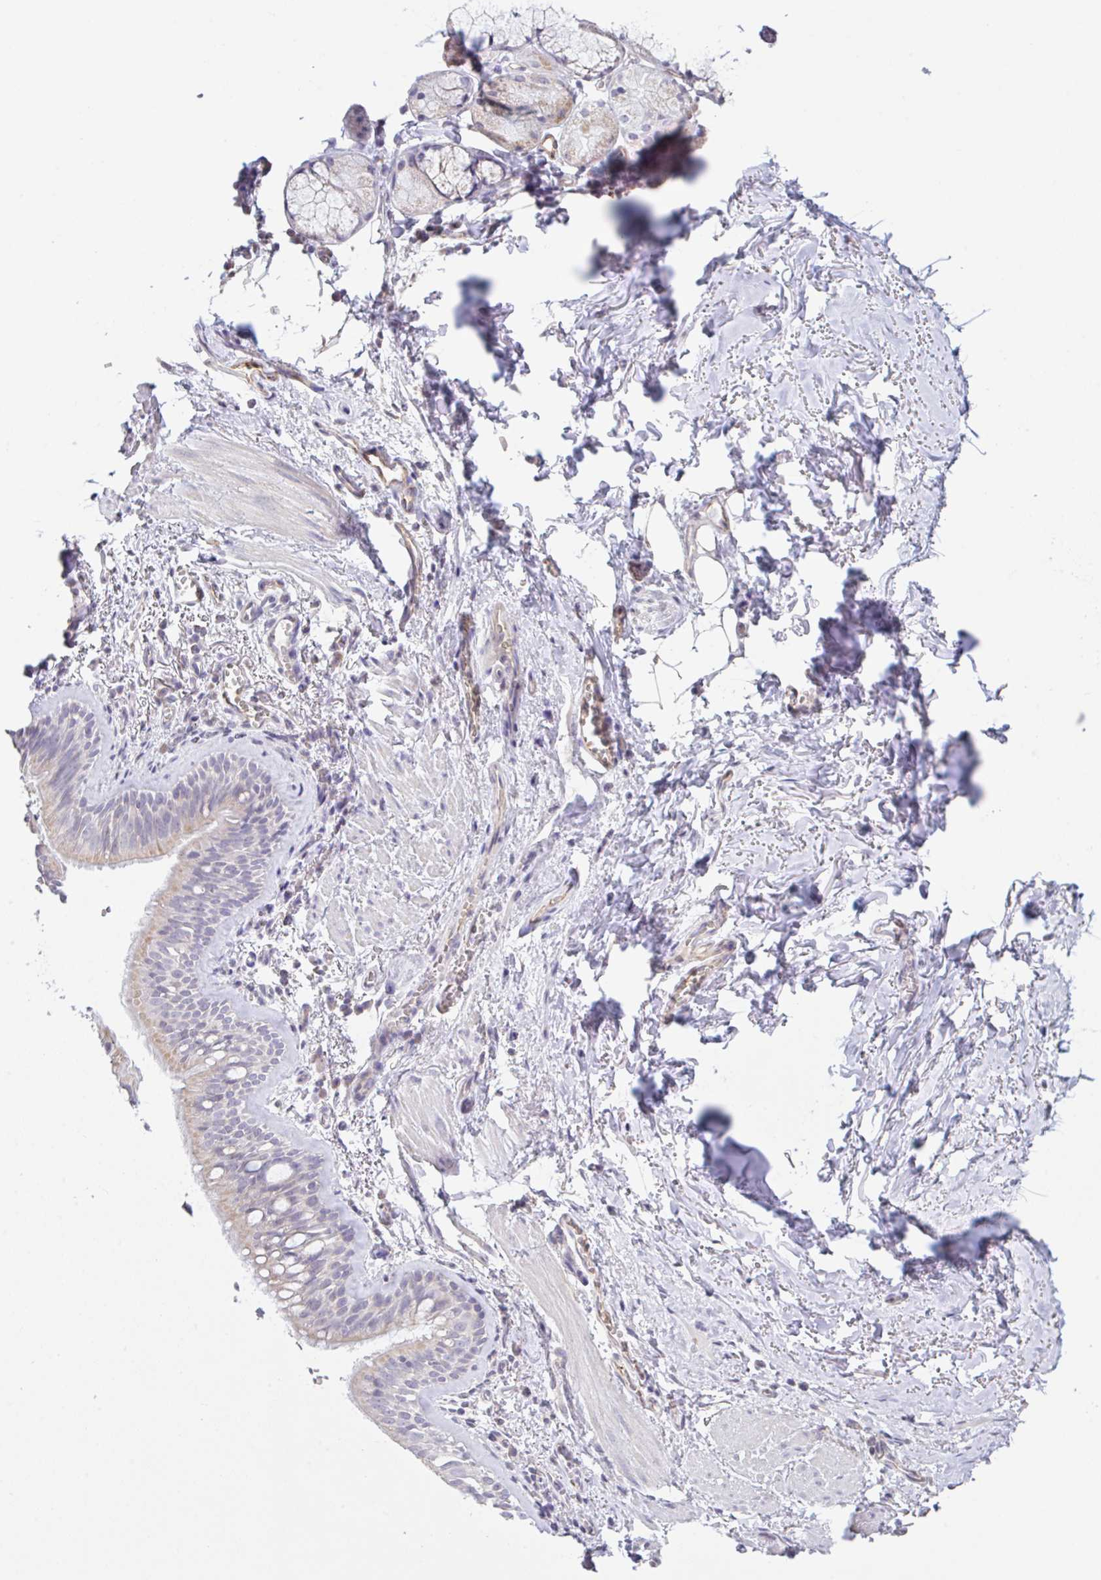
{"staining": {"intensity": "moderate", "quantity": "25%-75%", "location": "cytoplasmic/membranous"}, "tissue": "bronchus", "cell_type": "Respiratory epithelial cells", "image_type": "normal", "snomed": [{"axis": "morphology", "description": "Normal tissue, NOS"}, {"axis": "topography", "description": "Cartilage tissue"}, {"axis": "topography", "description": "Bronchus"}], "caption": "Immunohistochemical staining of normal human bronchus displays medium levels of moderate cytoplasmic/membranous expression in approximately 25%-75% of respiratory epithelial cells.", "gene": "PLCD4", "patient": {"sex": "male", "age": 78}}